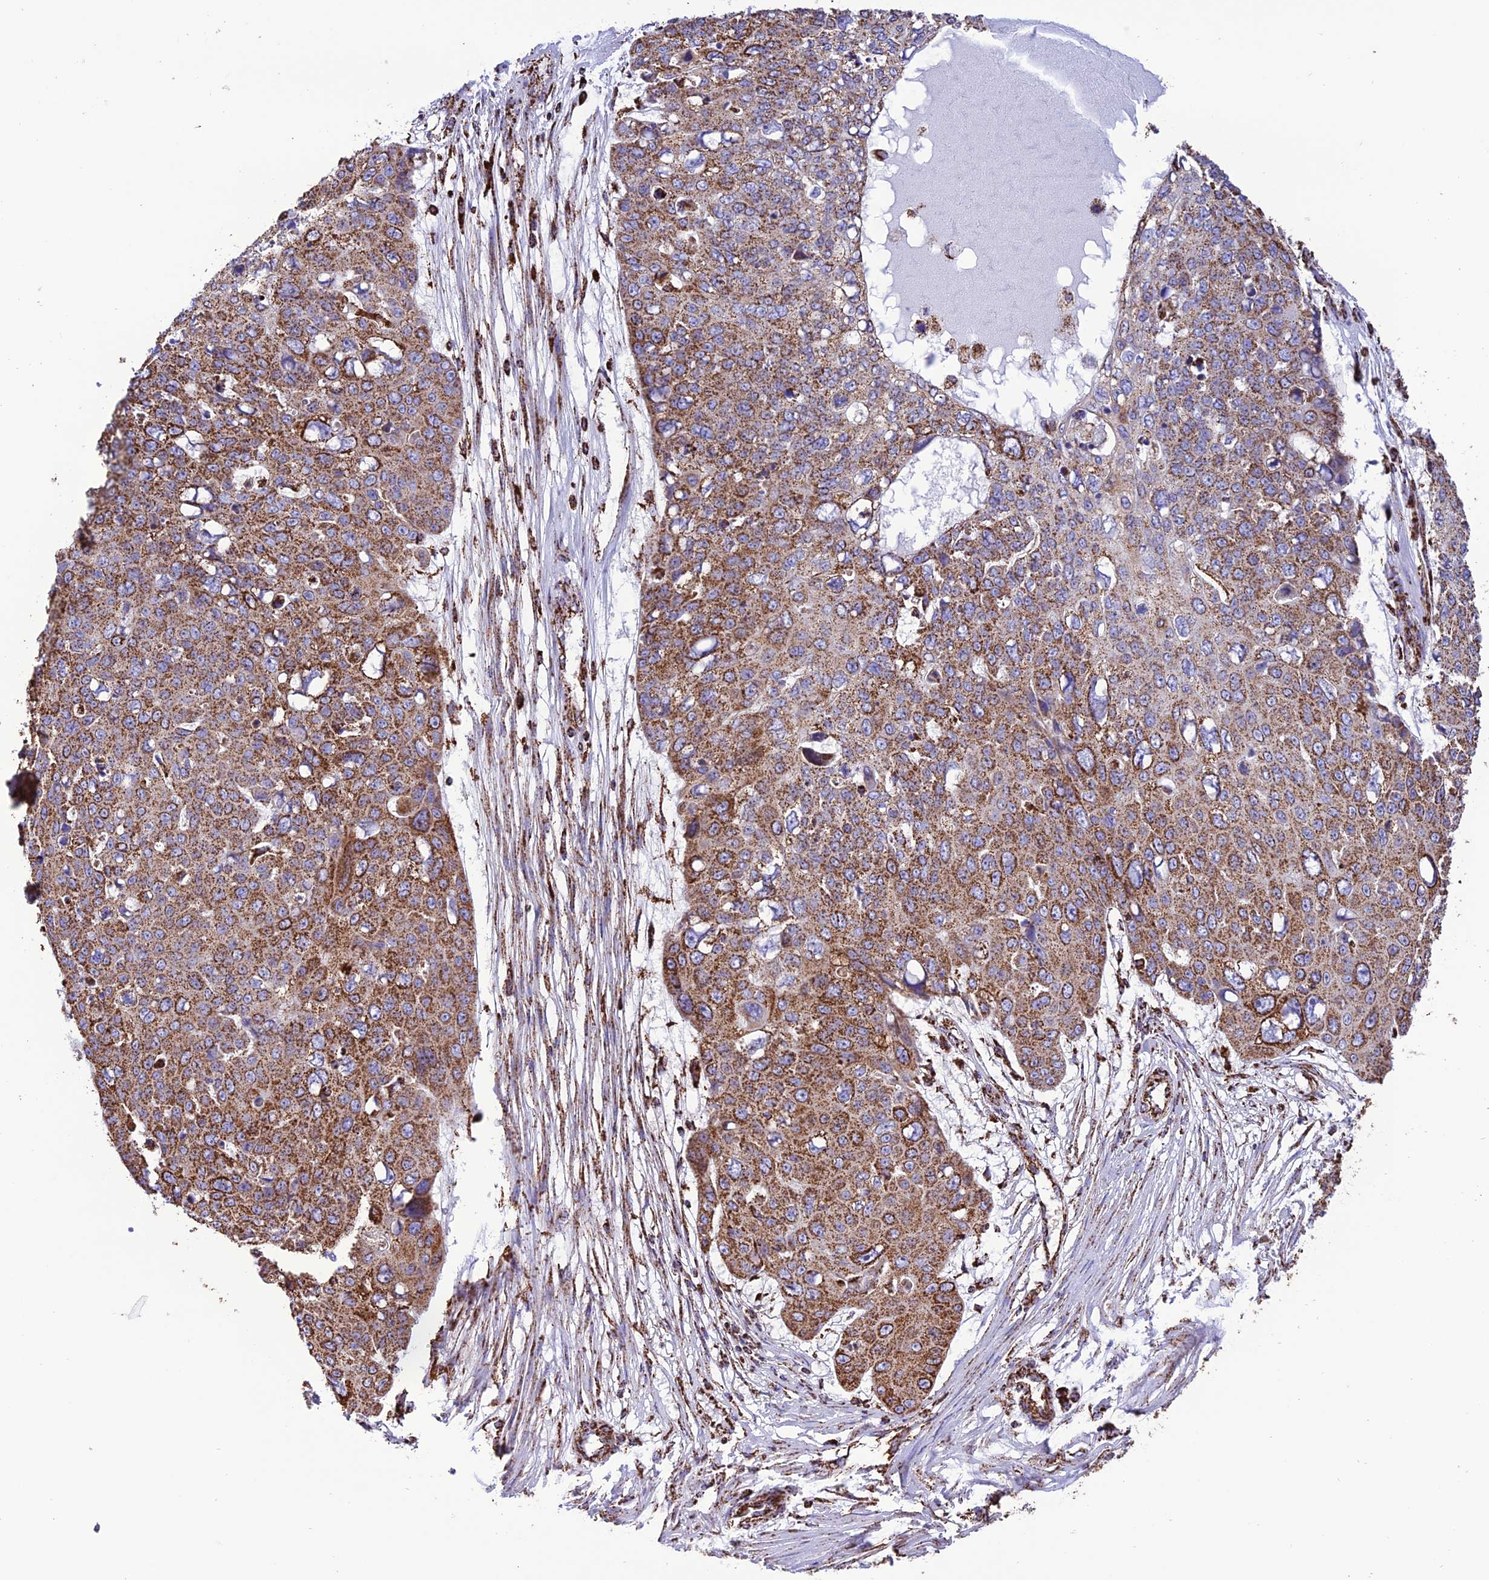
{"staining": {"intensity": "strong", "quantity": ">75%", "location": "cytoplasmic/membranous"}, "tissue": "skin cancer", "cell_type": "Tumor cells", "image_type": "cancer", "snomed": [{"axis": "morphology", "description": "Squamous cell carcinoma, NOS"}, {"axis": "topography", "description": "Skin"}], "caption": "A brown stain labels strong cytoplasmic/membranous positivity of a protein in skin cancer tumor cells.", "gene": "NDUFAF1", "patient": {"sex": "male", "age": 71}}